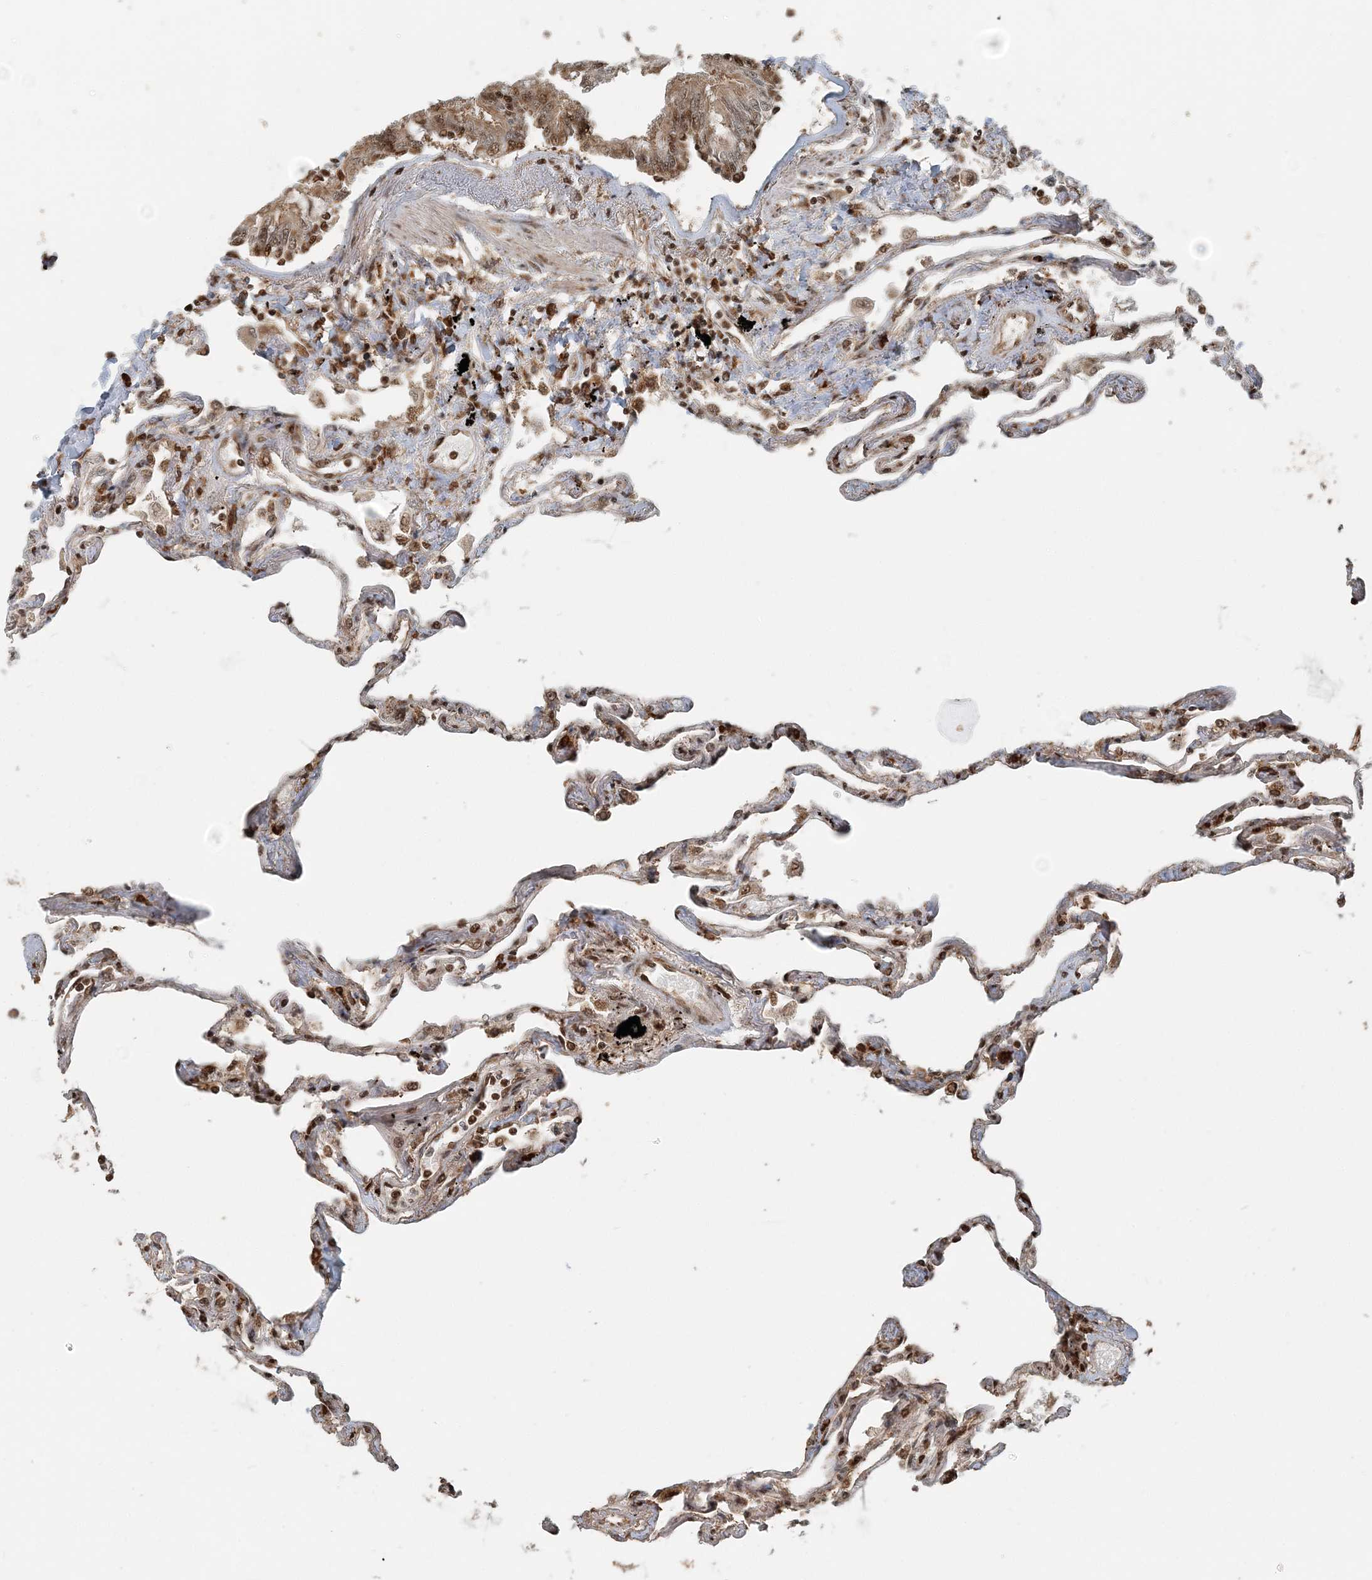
{"staining": {"intensity": "moderate", "quantity": ">75%", "location": "cytoplasmic/membranous,nuclear"}, "tissue": "lung", "cell_type": "Alveolar cells", "image_type": "normal", "snomed": [{"axis": "morphology", "description": "Normal tissue, NOS"}, {"axis": "topography", "description": "Lung"}], "caption": "This is a micrograph of immunohistochemistry staining of benign lung, which shows moderate staining in the cytoplasmic/membranous,nuclear of alveolar cells.", "gene": "ARHGAP35", "patient": {"sex": "female", "age": 67}}